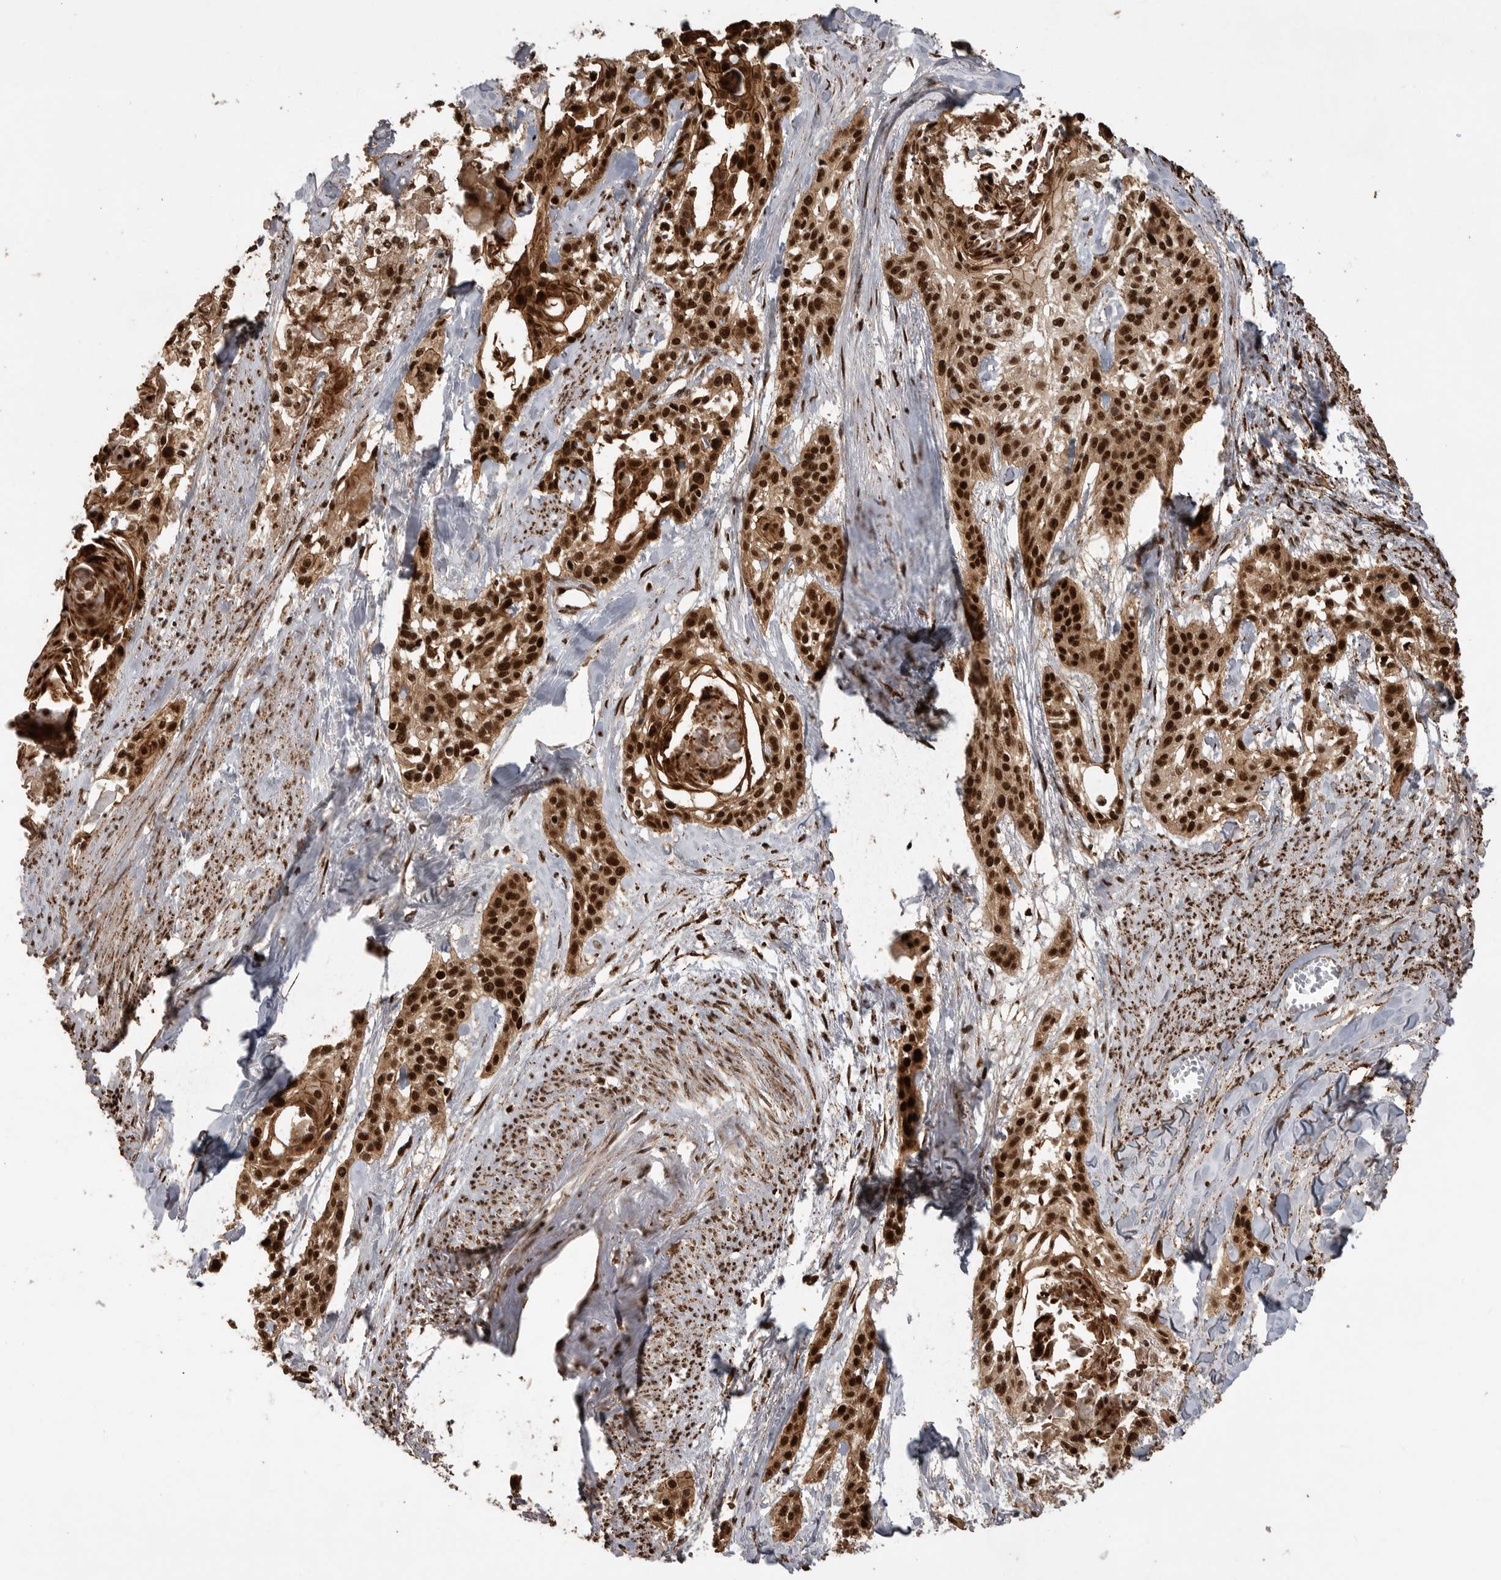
{"staining": {"intensity": "strong", "quantity": ">75%", "location": "nuclear"}, "tissue": "cervical cancer", "cell_type": "Tumor cells", "image_type": "cancer", "snomed": [{"axis": "morphology", "description": "Squamous cell carcinoma, NOS"}, {"axis": "topography", "description": "Cervix"}], "caption": "IHC staining of cervical cancer, which reveals high levels of strong nuclear positivity in approximately >75% of tumor cells indicating strong nuclear protein positivity. The staining was performed using DAB (brown) for protein detection and nuclei were counterstained in hematoxylin (blue).", "gene": "PPP1R8", "patient": {"sex": "female", "age": 57}}